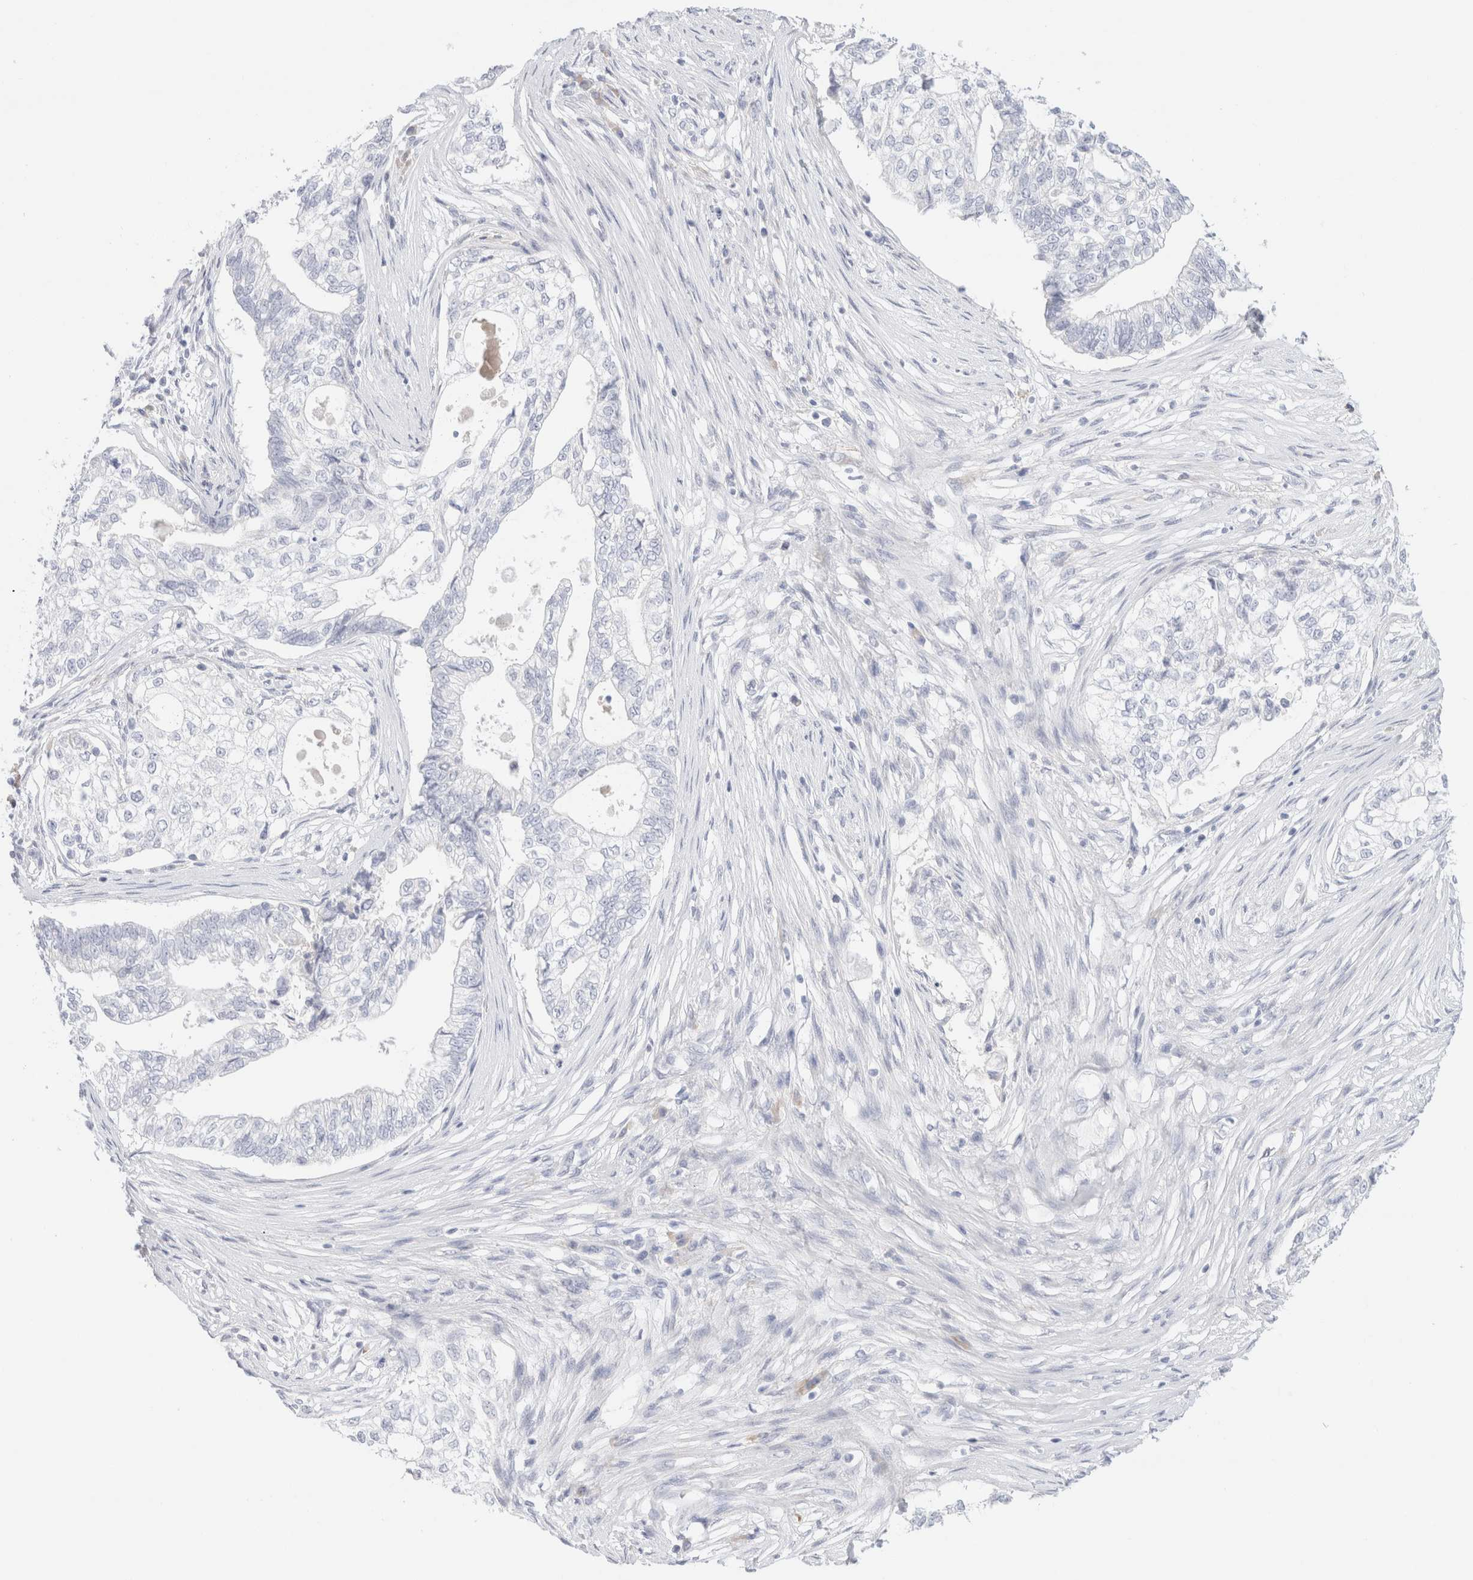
{"staining": {"intensity": "negative", "quantity": "none", "location": "none"}, "tissue": "pancreatic cancer", "cell_type": "Tumor cells", "image_type": "cancer", "snomed": [{"axis": "morphology", "description": "Adenocarcinoma, NOS"}, {"axis": "topography", "description": "Pancreas"}], "caption": "Pancreatic cancer stained for a protein using IHC displays no staining tumor cells.", "gene": "GADD45G", "patient": {"sex": "male", "age": 72}}